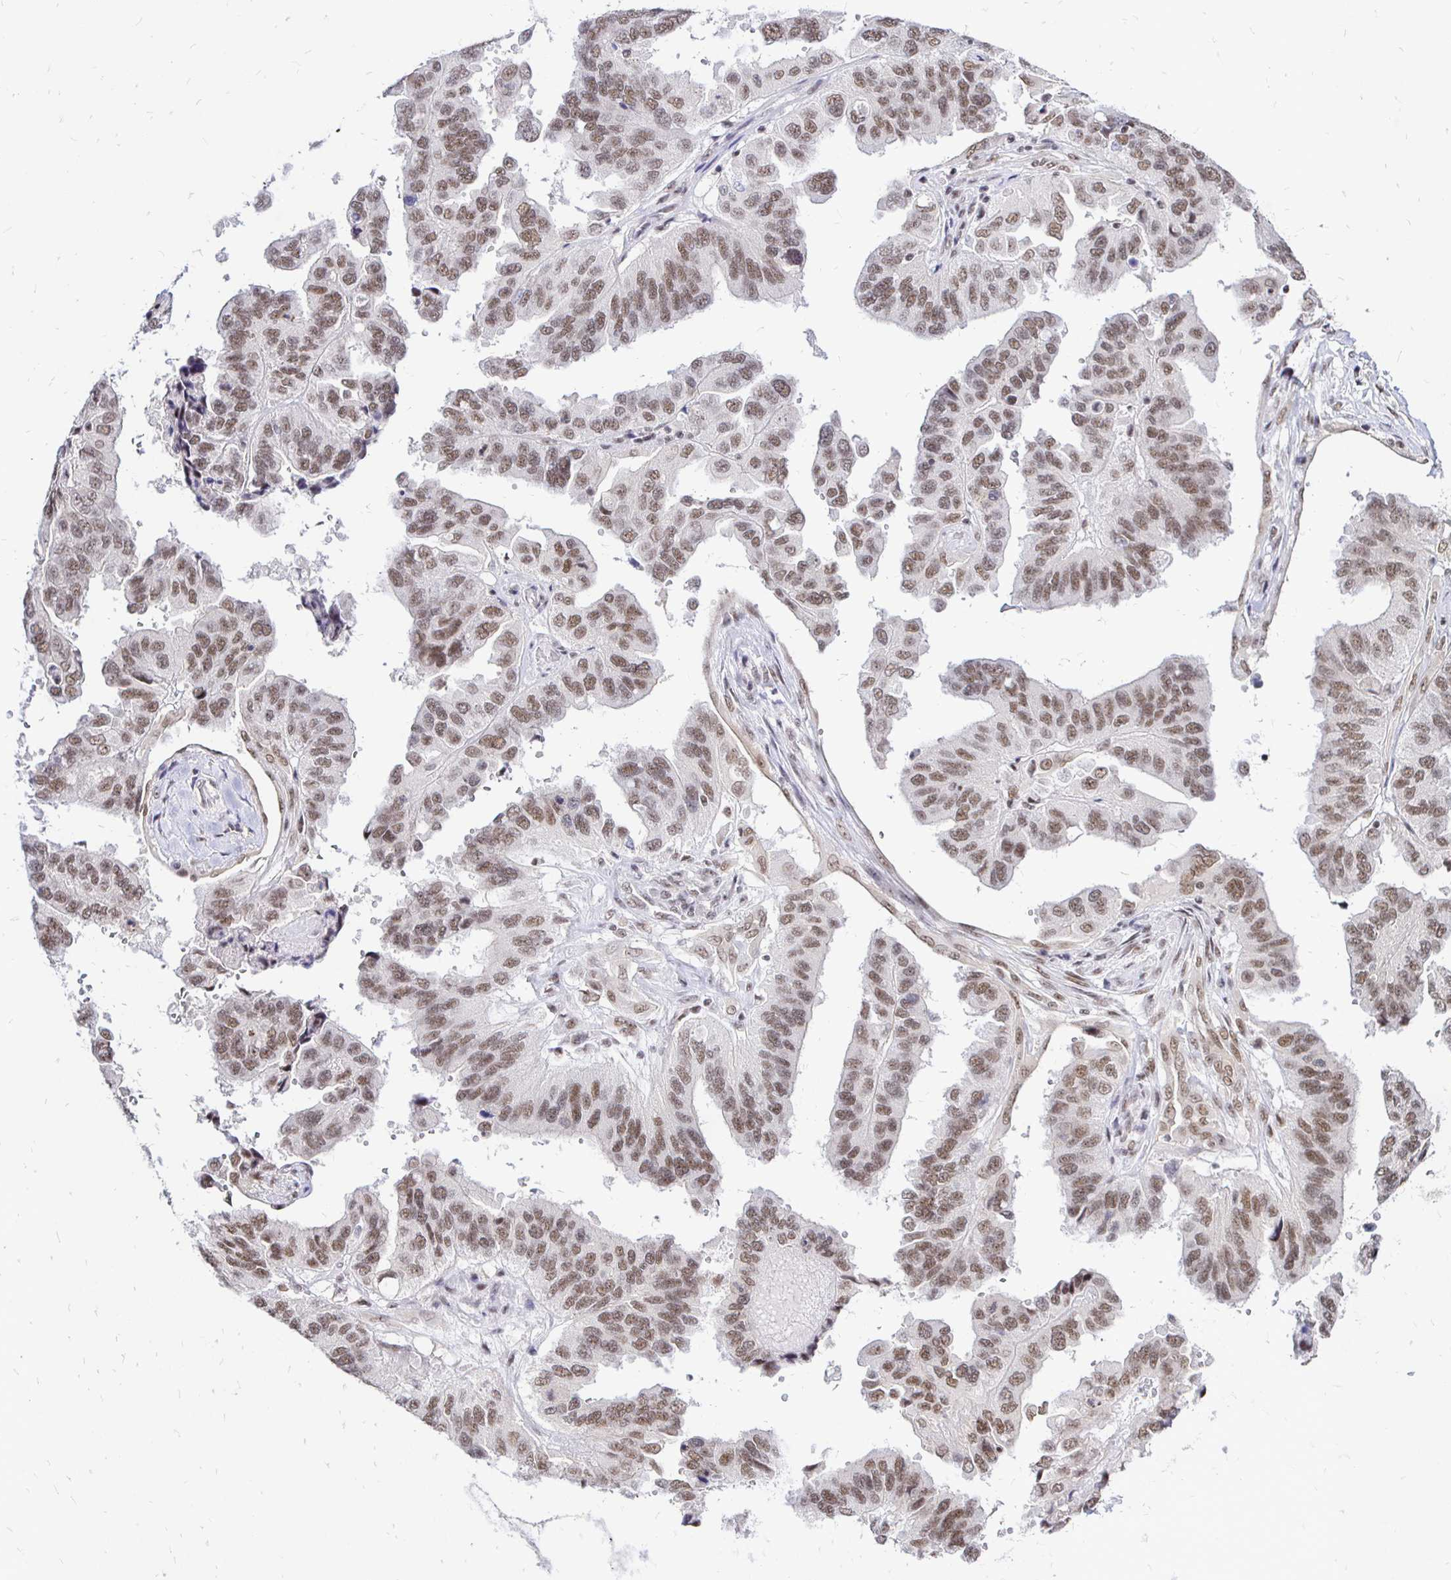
{"staining": {"intensity": "moderate", "quantity": ">75%", "location": "nuclear"}, "tissue": "ovarian cancer", "cell_type": "Tumor cells", "image_type": "cancer", "snomed": [{"axis": "morphology", "description": "Cystadenocarcinoma, serous, NOS"}, {"axis": "topography", "description": "Ovary"}], "caption": "Human ovarian serous cystadenocarcinoma stained for a protein (brown) displays moderate nuclear positive expression in approximately >75% of tumor cells.", "gene": "SIN3A", "patient": {"sex": "female", "age": 79}}